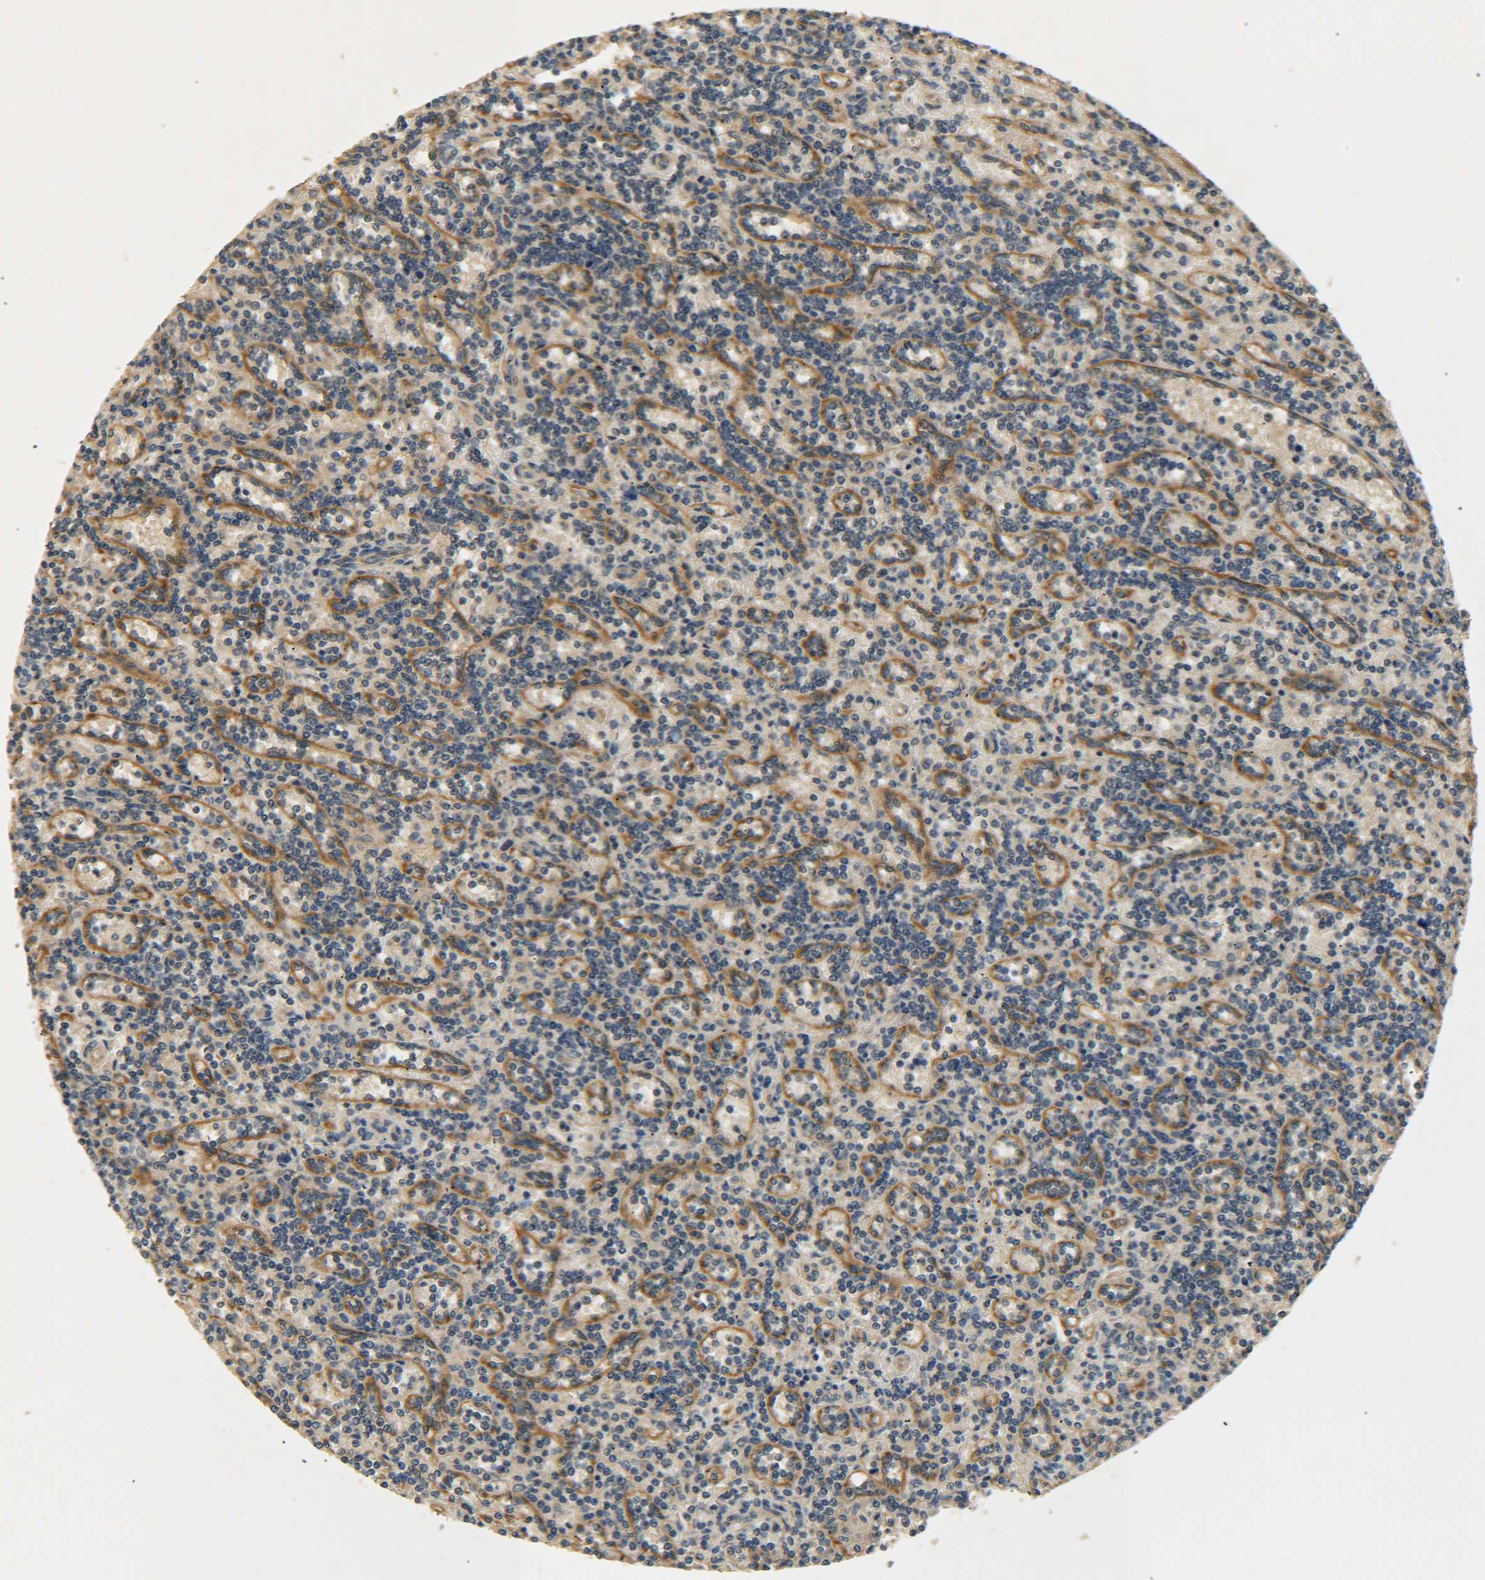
{"staining": {"intensity": "negative", "quantity": "none", "location": "none"}, "tissue": "lymphoma", "cell_type": "Tumor cells", "image_type": "cancer", "snomed": [{"axis": "morphology", "description": "Malignant lymphoma, non-Hodgkin's type, Low grade"}, {"axis": "topography", "description": "Spleen"}], "caption": "This is an immunohistochemistry histopathology image of lymphoma. There is no expression in tumor cells.", "gene": "LRCH3", "patient": {"sex": "male", "age": 73}}